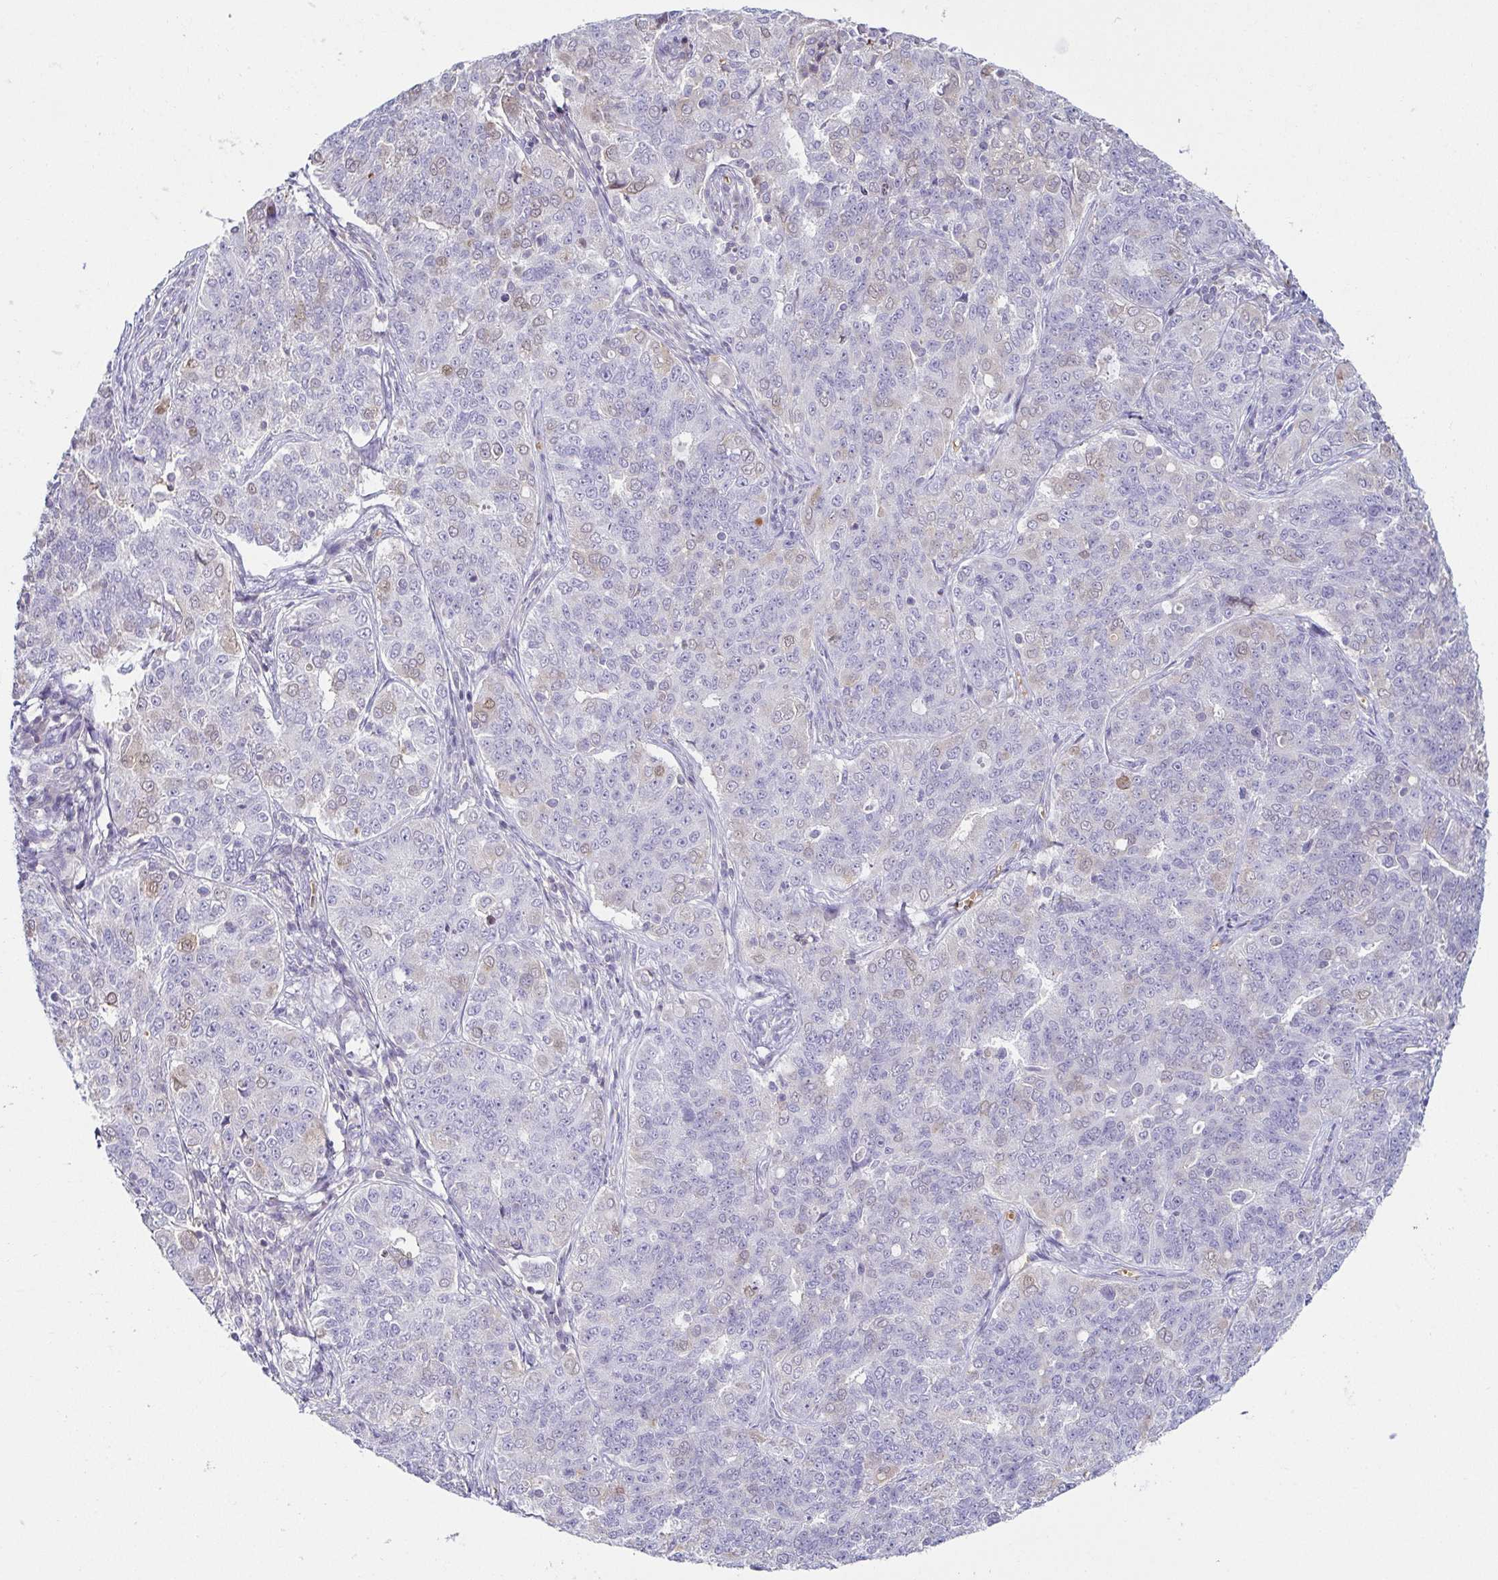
{"staining": {"intensity": "negative", "quantity": "none", "location": "none"}, "tissue": "endometrial cancer", "cell_type": "Tumor cells", "image_type": "cancer", "snomed": [{"axis": "morphology", "description": "Adenocarcinoma, NOS"}, {"axis": "topography", "description": "Endometrium"}], "caption": "Immunohistochemistry histopathology image of neoplastic tissue: endometrial adenocarcinoma stained with DAB displays no significant protein staining in tumor cells. (DAB immunohistochemistry (IHC) visualized using brightfield microscopy, high magnification).", "gene": "FAM162B", "patient": {"sex": "female", "age": 43}}